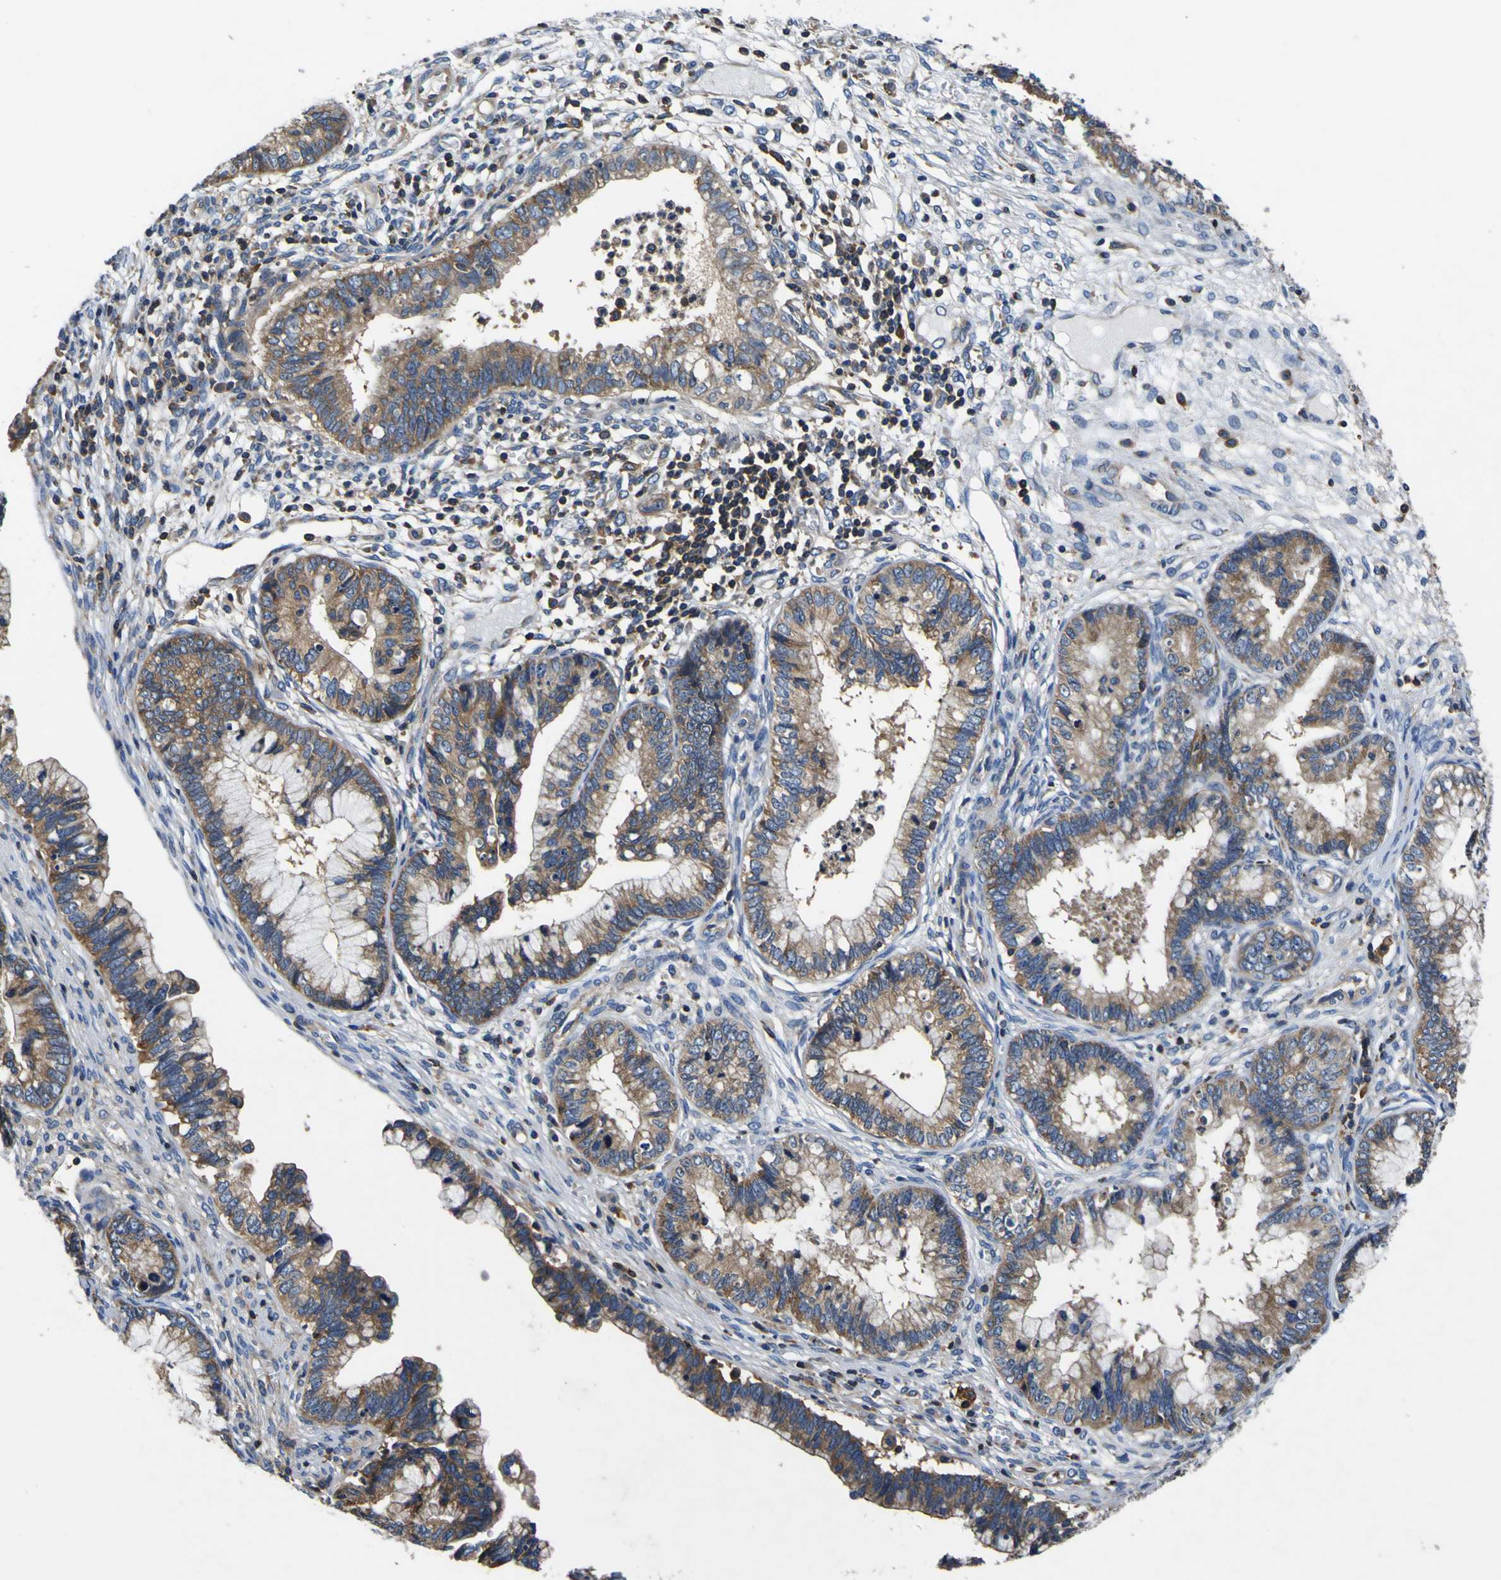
{"staining": {"intensity": "moderate", "quantity": ">75%", "location": "cytoplasmic/membranous"}, "tissue": "cervical cancer", "cell_type": "Tumor cells", "image_type": "cancer", "snomed": [{"axis": "morphology", "description": "Adenocarcinoma, NOS"}, {"axis": "topography", "description": "Cervix"}], "caption": "Protein expression analysis of human cervical adenocarcinoma reveals moderate cytoplasmic/membranous expression in about >75% of tumor cells. The staining was performed using DAB (3,3'-diaminobenzidine) to visualize the protein expression in brown, while the nuclei were stained in blue with hematoxylin (Magnification: 20x).", "gene": "CNR2", "patient": {"sex": "female", "age": 44}}